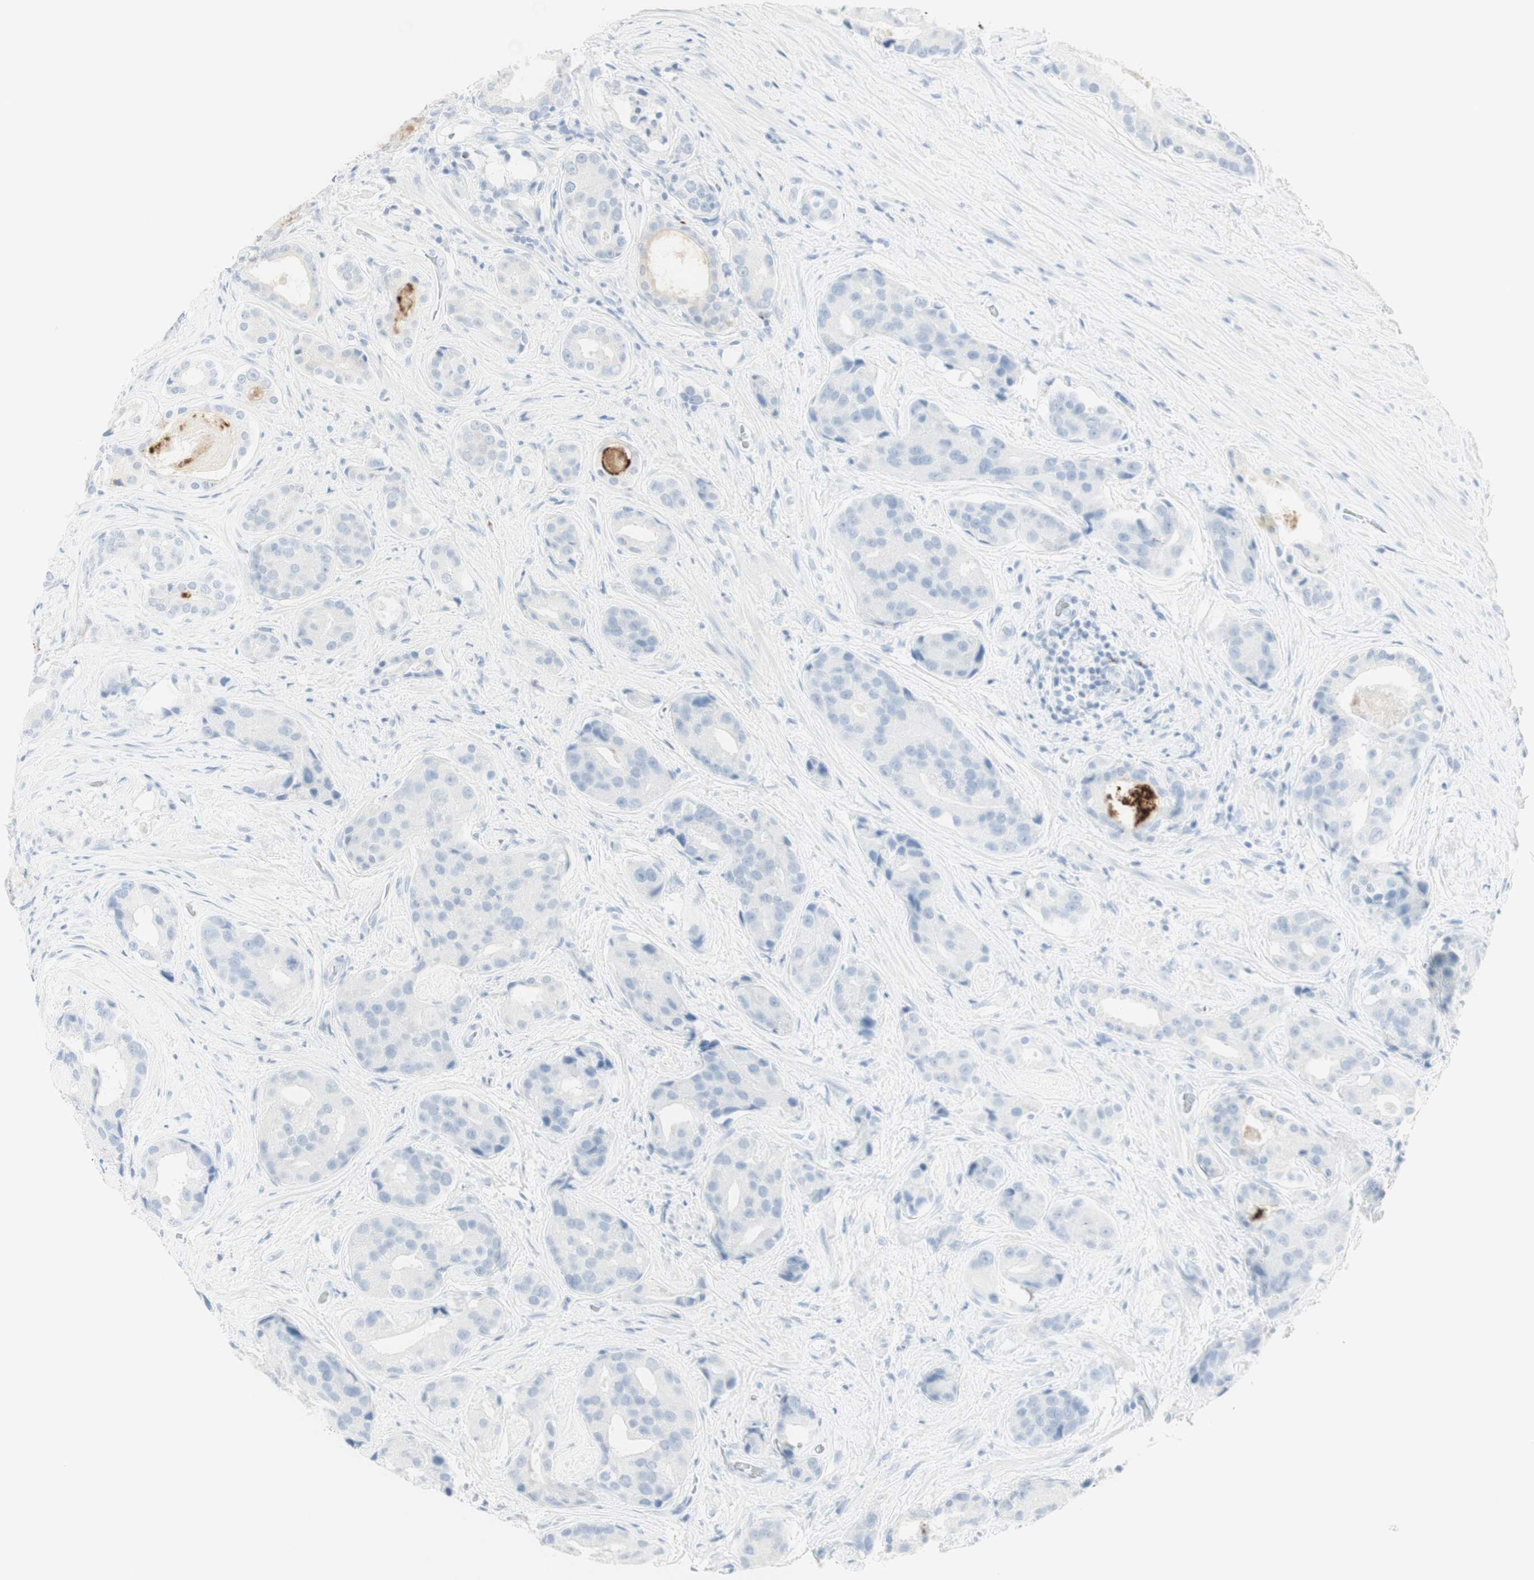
{"staining": {"intensity": "negative", "quantity": "none", "location": "none"}, "tissue": "prostate cancer", "cell_type": "Tumor cells", "image_type": "cancer", "snomed": [{"axis": "morphology", "description": "Adenocarcinoma, High grade"}, {"axis": "topography", "description": "Prostate"}], "caption": "IHC of prostate cancer (high-grade adenocarcinoma) shows no positivity in tumor cells.", "gene": "NAPSA", "patient": {"sex": "male", "age": 71}}